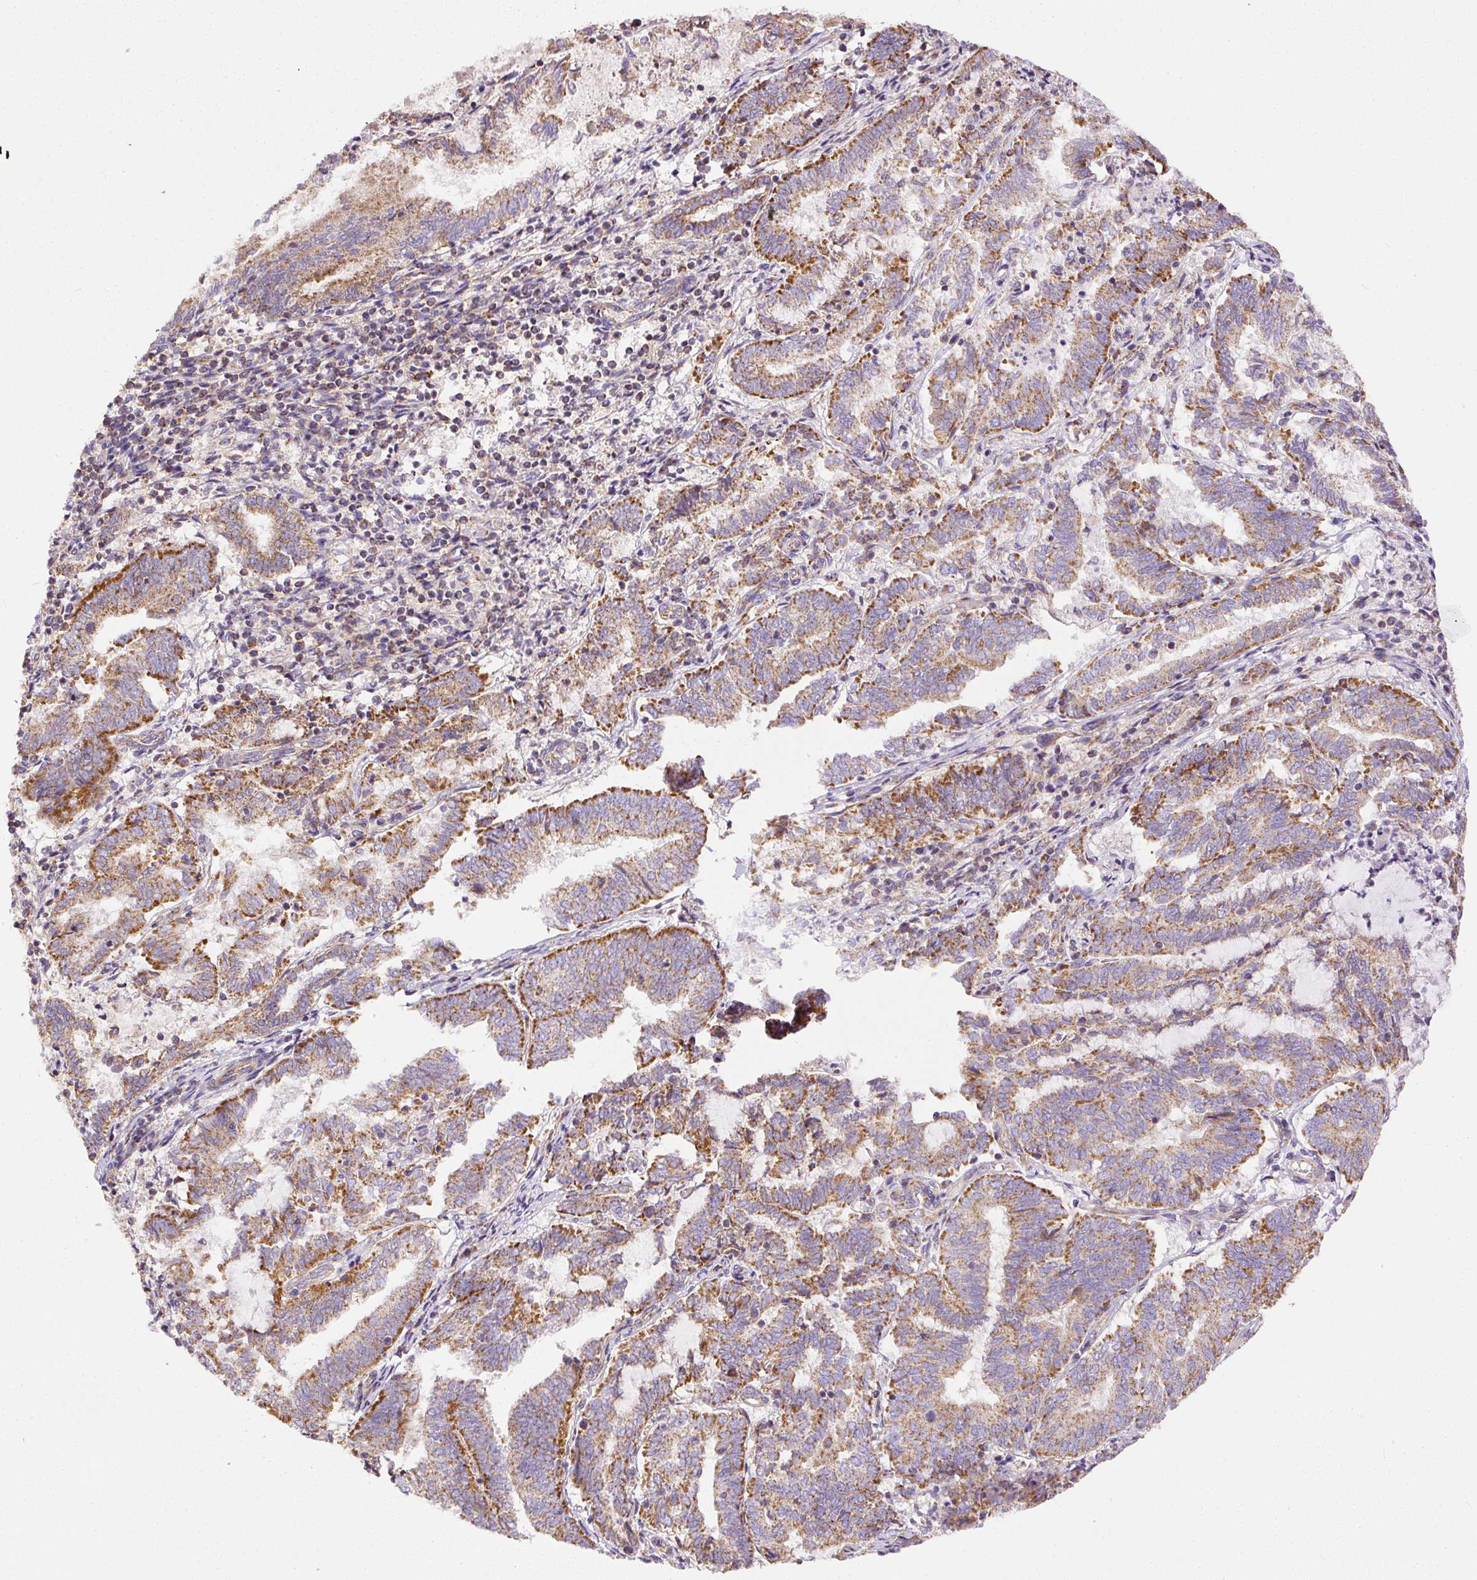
{"staining": {"intensity": "moderate", "quantity": ">75%", "location": "cytoplasmic/membranous"}, "tissue": "endometrial cancer", "cell_type": "Tumor cells", "image_type": "cancer", "snomed": [{"axis": "morphology", "description": "Adenocarcinoma, NOS"}, {"axis": "topography", "description": "Endometrium"}], "caption": "Immunohistochemical staining of endometrial adenocarcinoma displays medium levels of moderate cytoplasmic/membranous protein staining in approximately >75% of tumor cells.", "gene": "NDUFAF2", "patient": {"sex": "female", "age": 80}}